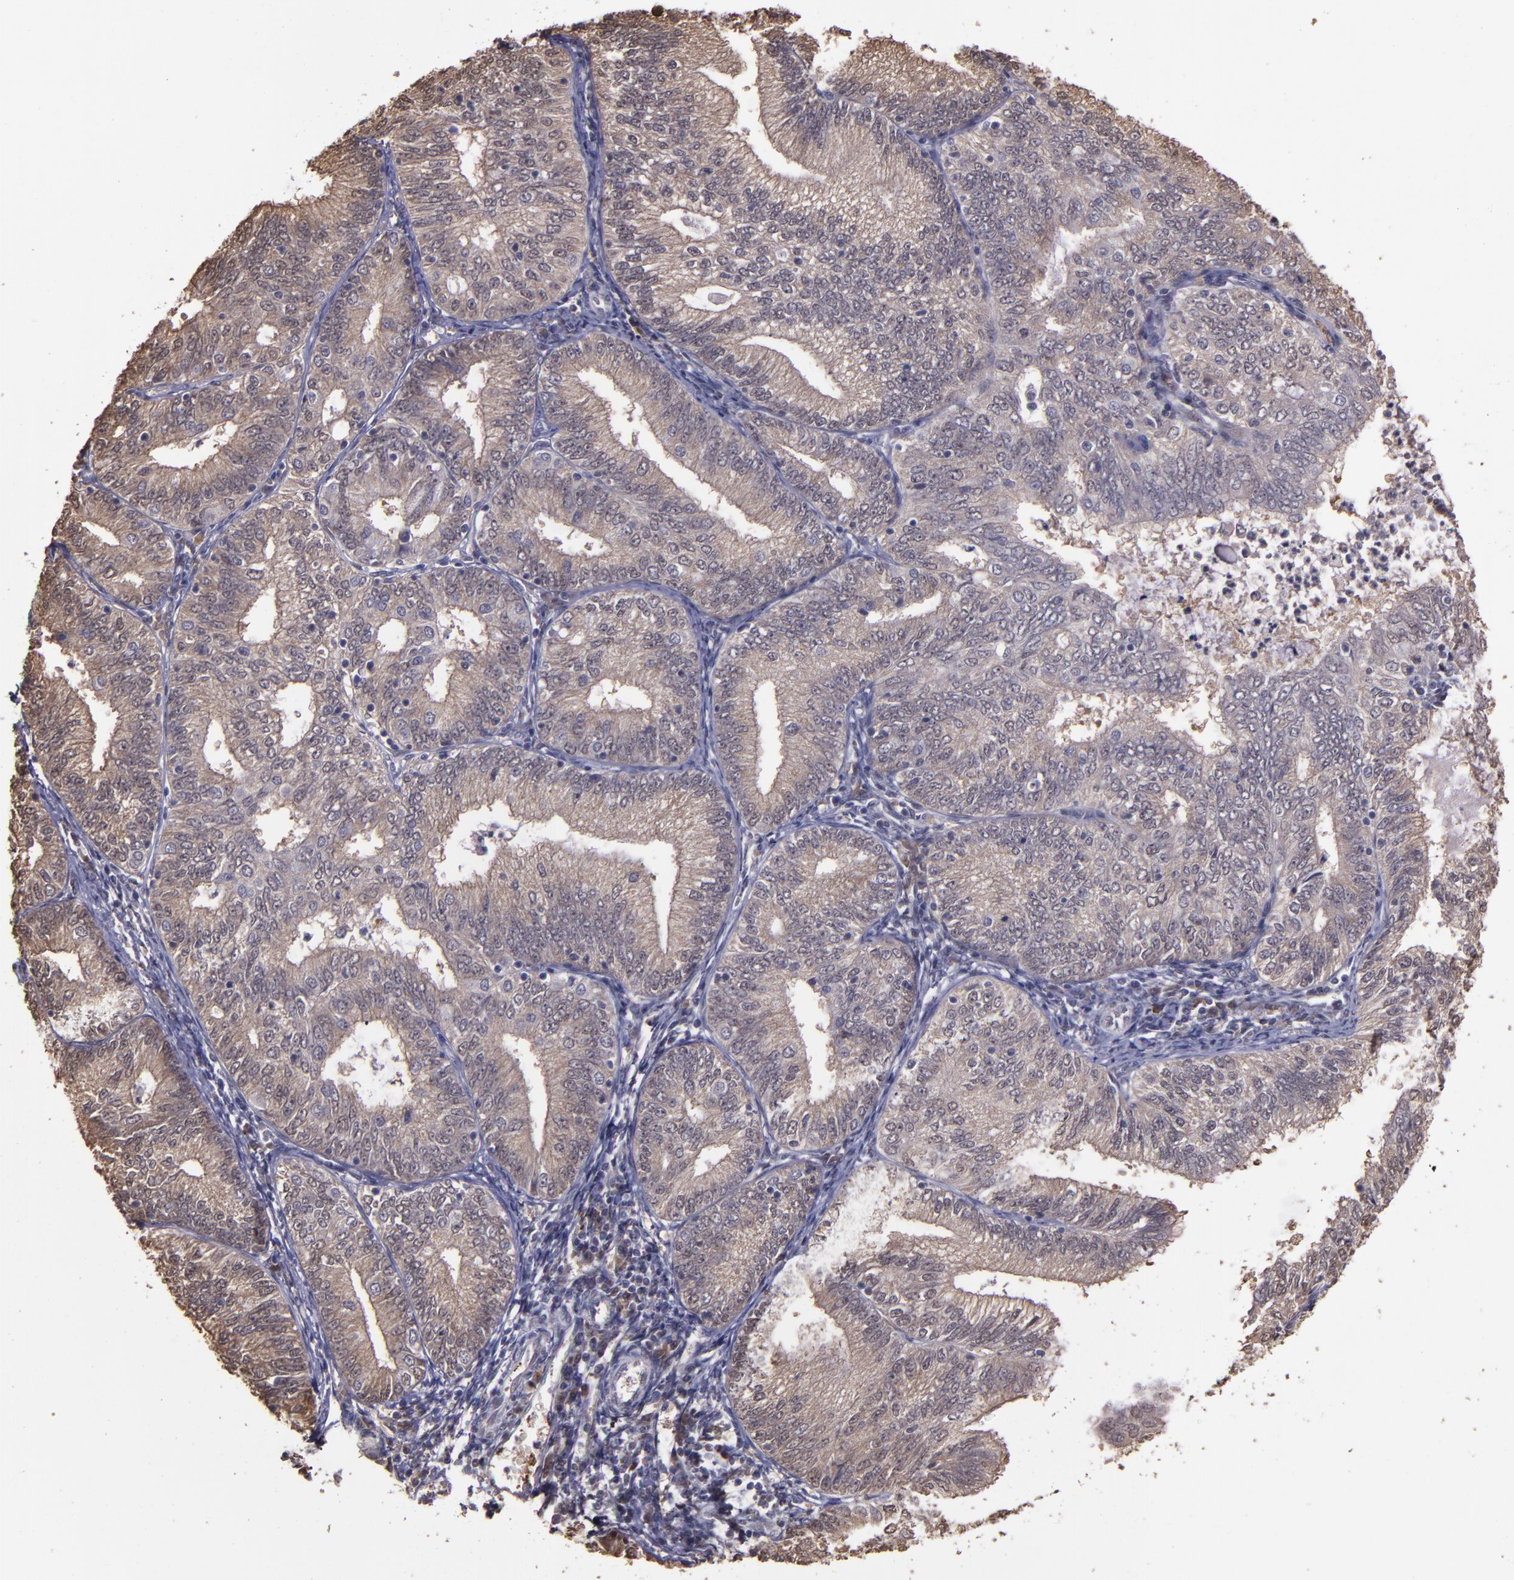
{"staining": {"intensity": "moderate", "quantity": ">75%", "location": "cytoplasmic/membranous"}, "tissue": "endometrial cancer", "cell_type": "Tumor cells", "image_type": "cancer", "snomed": [{"axis": "morphology", "description": "Adenocarcinoma, NOS"}, {"axis": "topography", "description": "Endometrium"}], "caption": "Protein staining demonstrates moderate cytoplasmic/membranous staining in about >75% of tumor cells in endometrial adenocarcinoma.", "gene": "SERPINF2", "patient": {"sex": "female", "age": 69}}